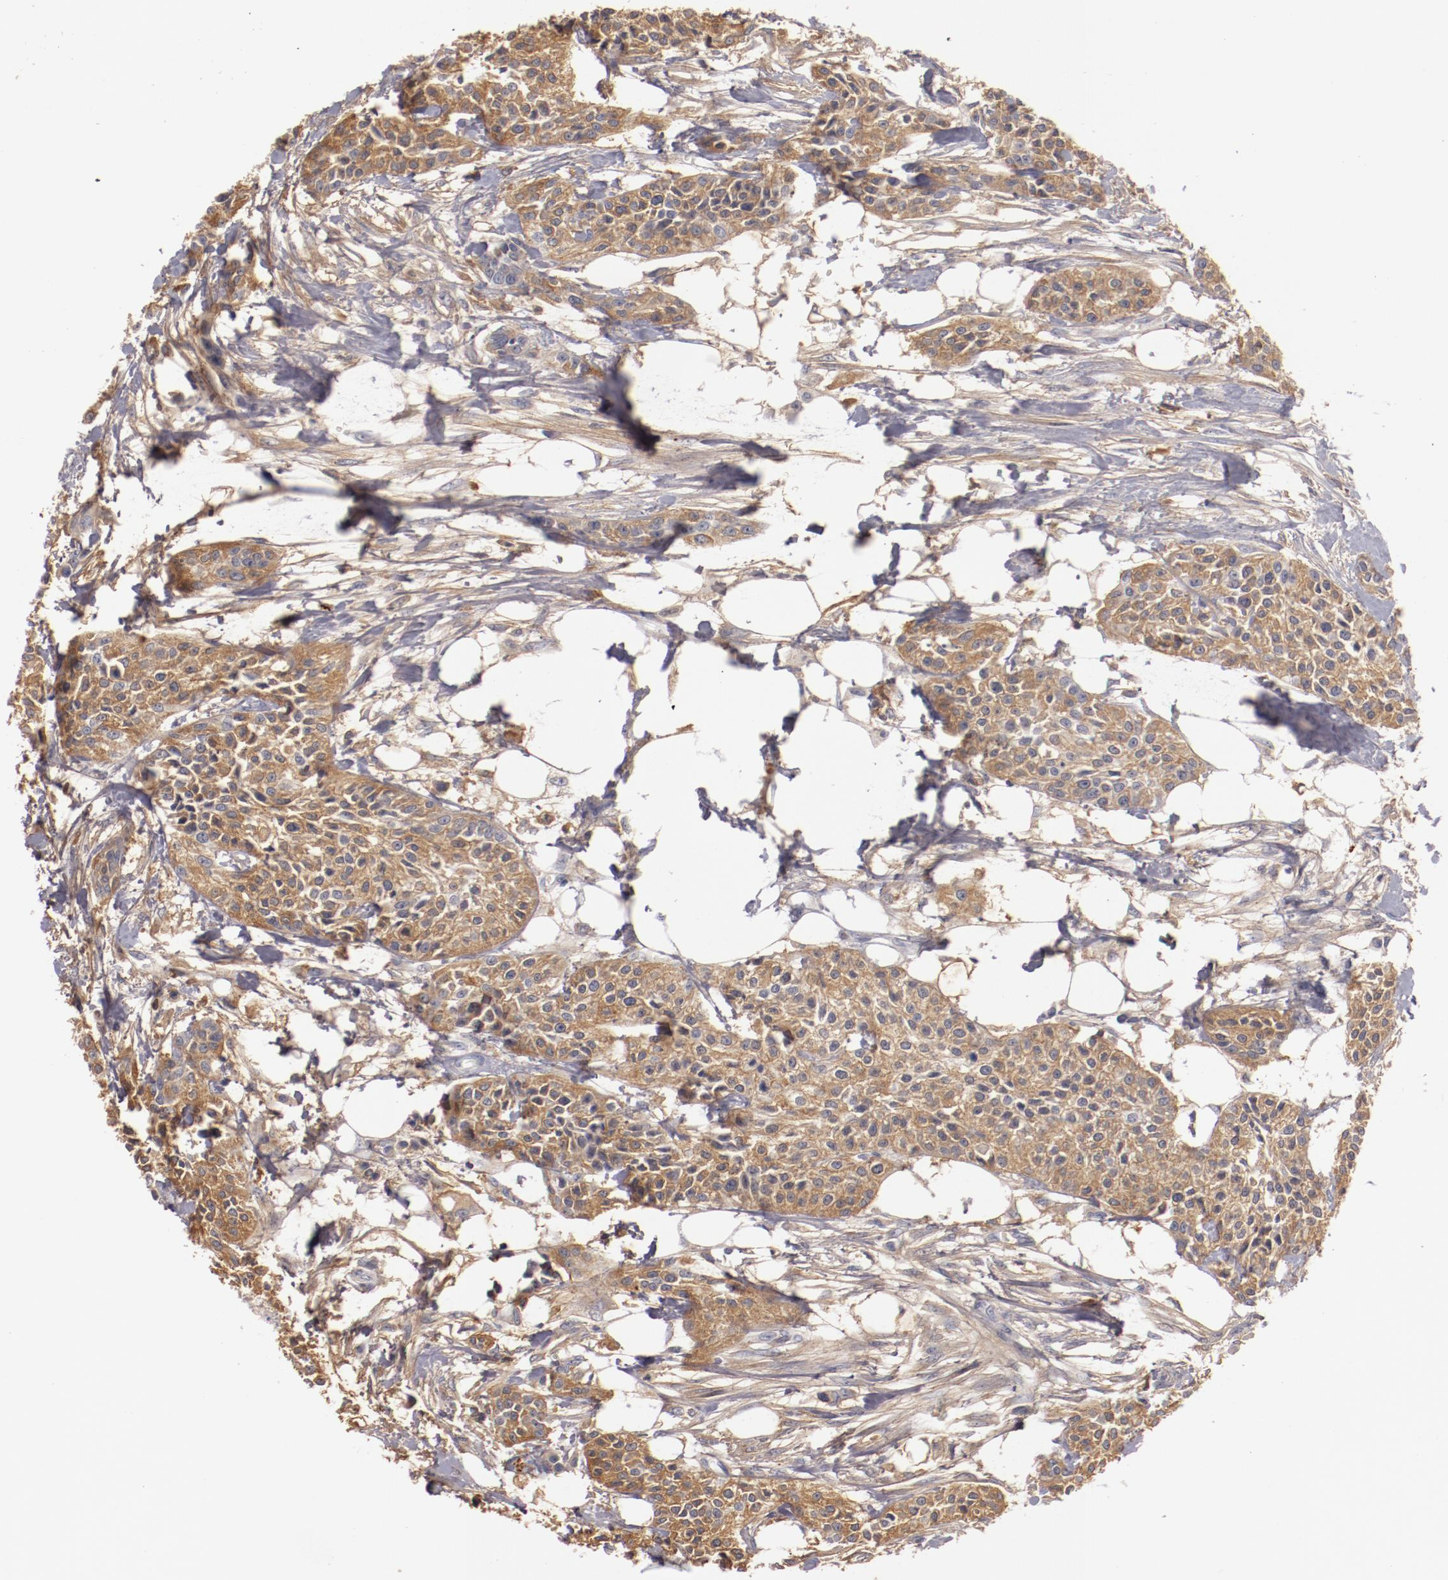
{"staining": {"intensity": "moderate", "quantity": "25%-75%", "location": "cytoplasmic/membranous"}, "tissue": "urothelial cancer", "cell_type": "Tumor cells", "image_type": "cancer", "snomed": [{"axis": "morphology", "description": "Urothelial carcinoma, High grade"}, {"axis": "topography", "description": "Urinary bladder"}], "caption": "Urothelial cancer stained with a brown dye displays moderate cytoplasmic/membranous positive positivity in approximately 25%-75% of tumor cells.", "gene": "MBL2", "patient": {"sex": "male", "age": 56}}